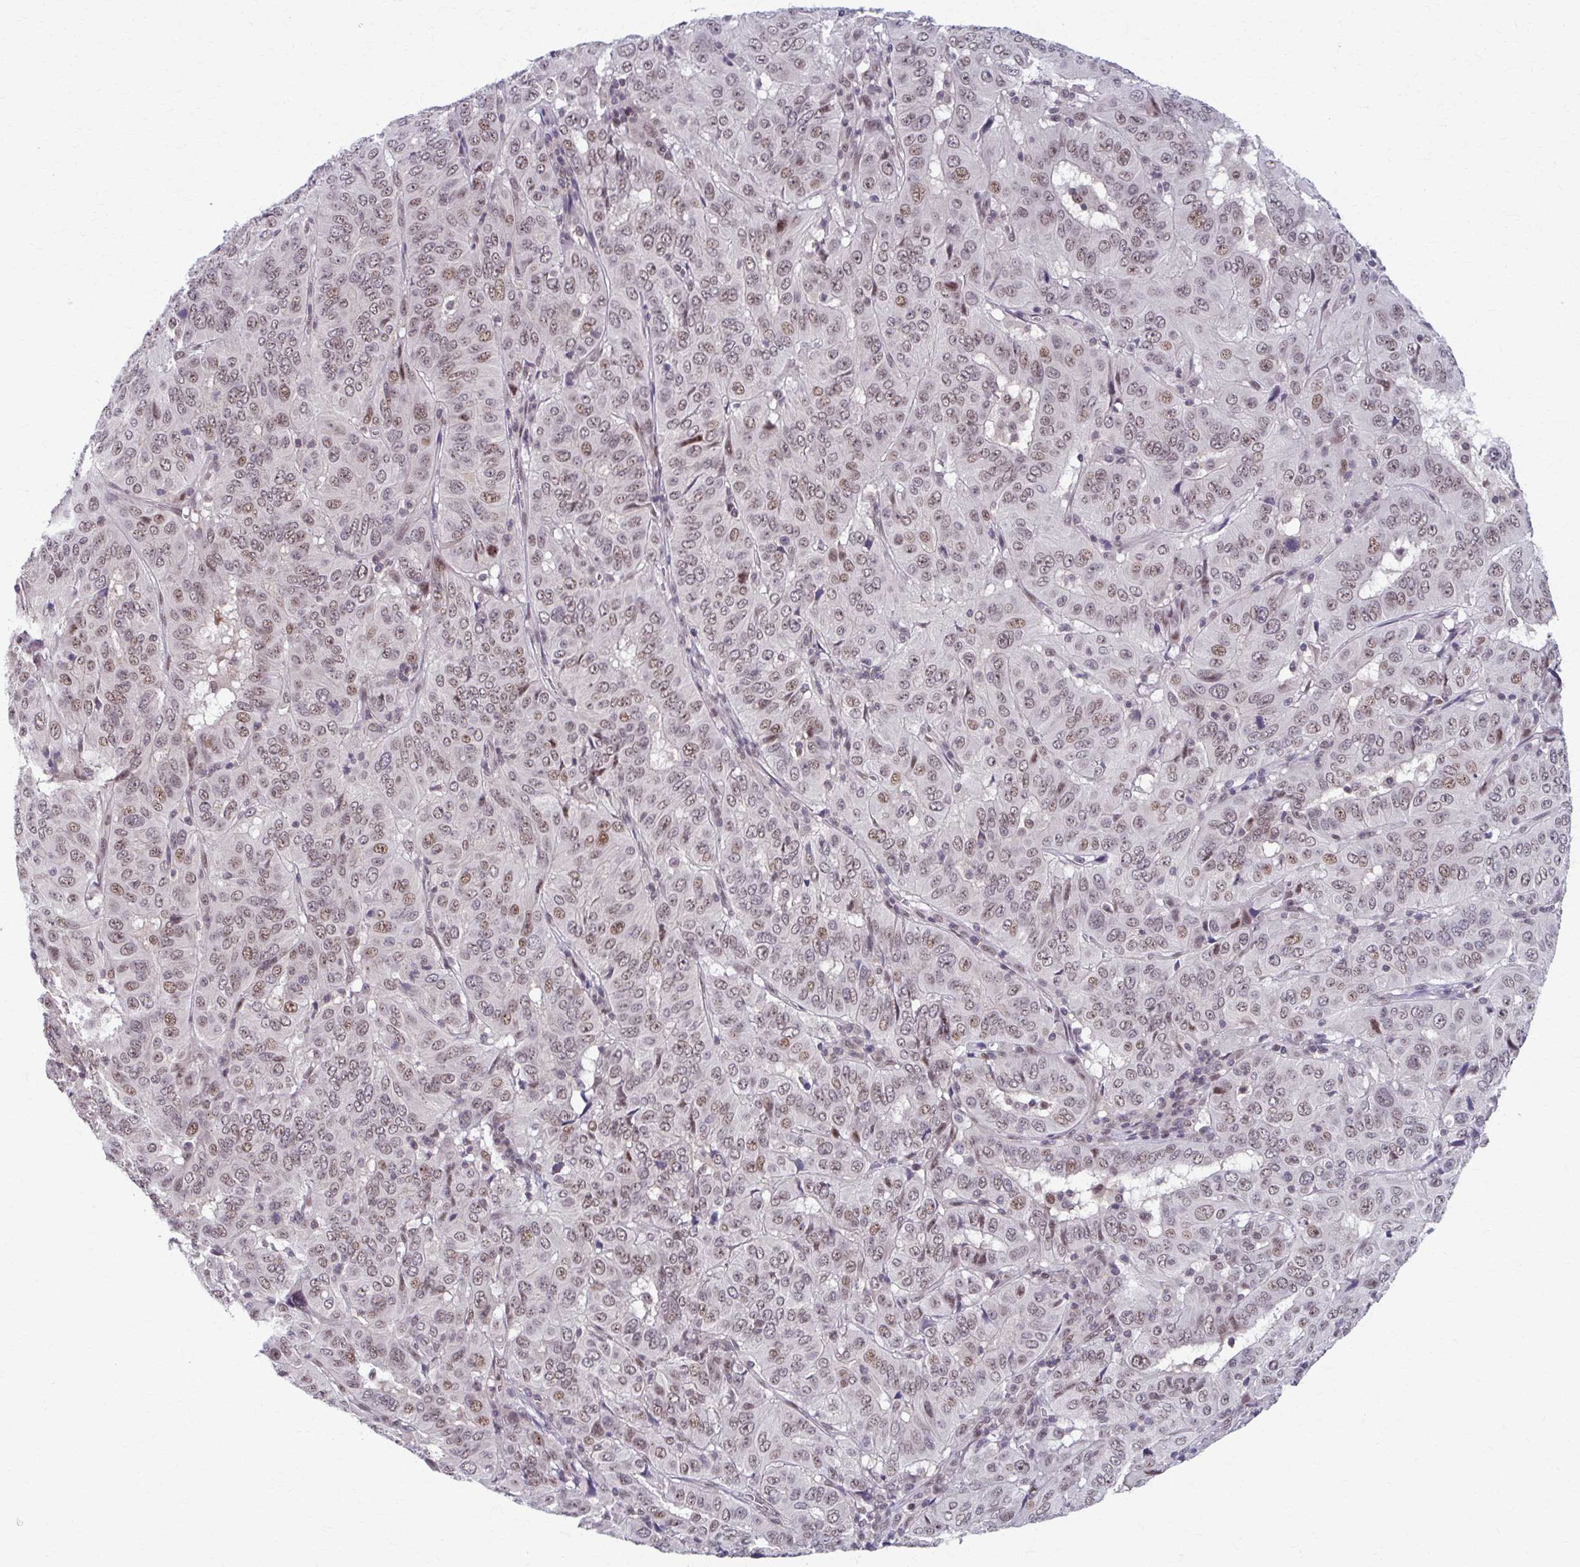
{"staining": {"intensity": "moderate", "quantity": ">75%", "location": "nuclear"}, "tissue": "pancreatic cancer", "cell_type": "Tumor cells", "image_type": "cancer", "snomed": [{"axis": "morphology", "description": "Adenocarcinoma, NOS"}, {"axis": "topography", "description": "Pancreas"}], "caption": "Protein analysis of pancreatic cancer tissue displays moderate nuclear expression in about >75% of tumor cells. The staining was performed using DAB to visualize the protein expression in brown, while the nuclei were stained in blue with hematoxylin (Magnification: 20x).", "gene": "SETBP1", "patient": {"sex": "male", "age": 63}}